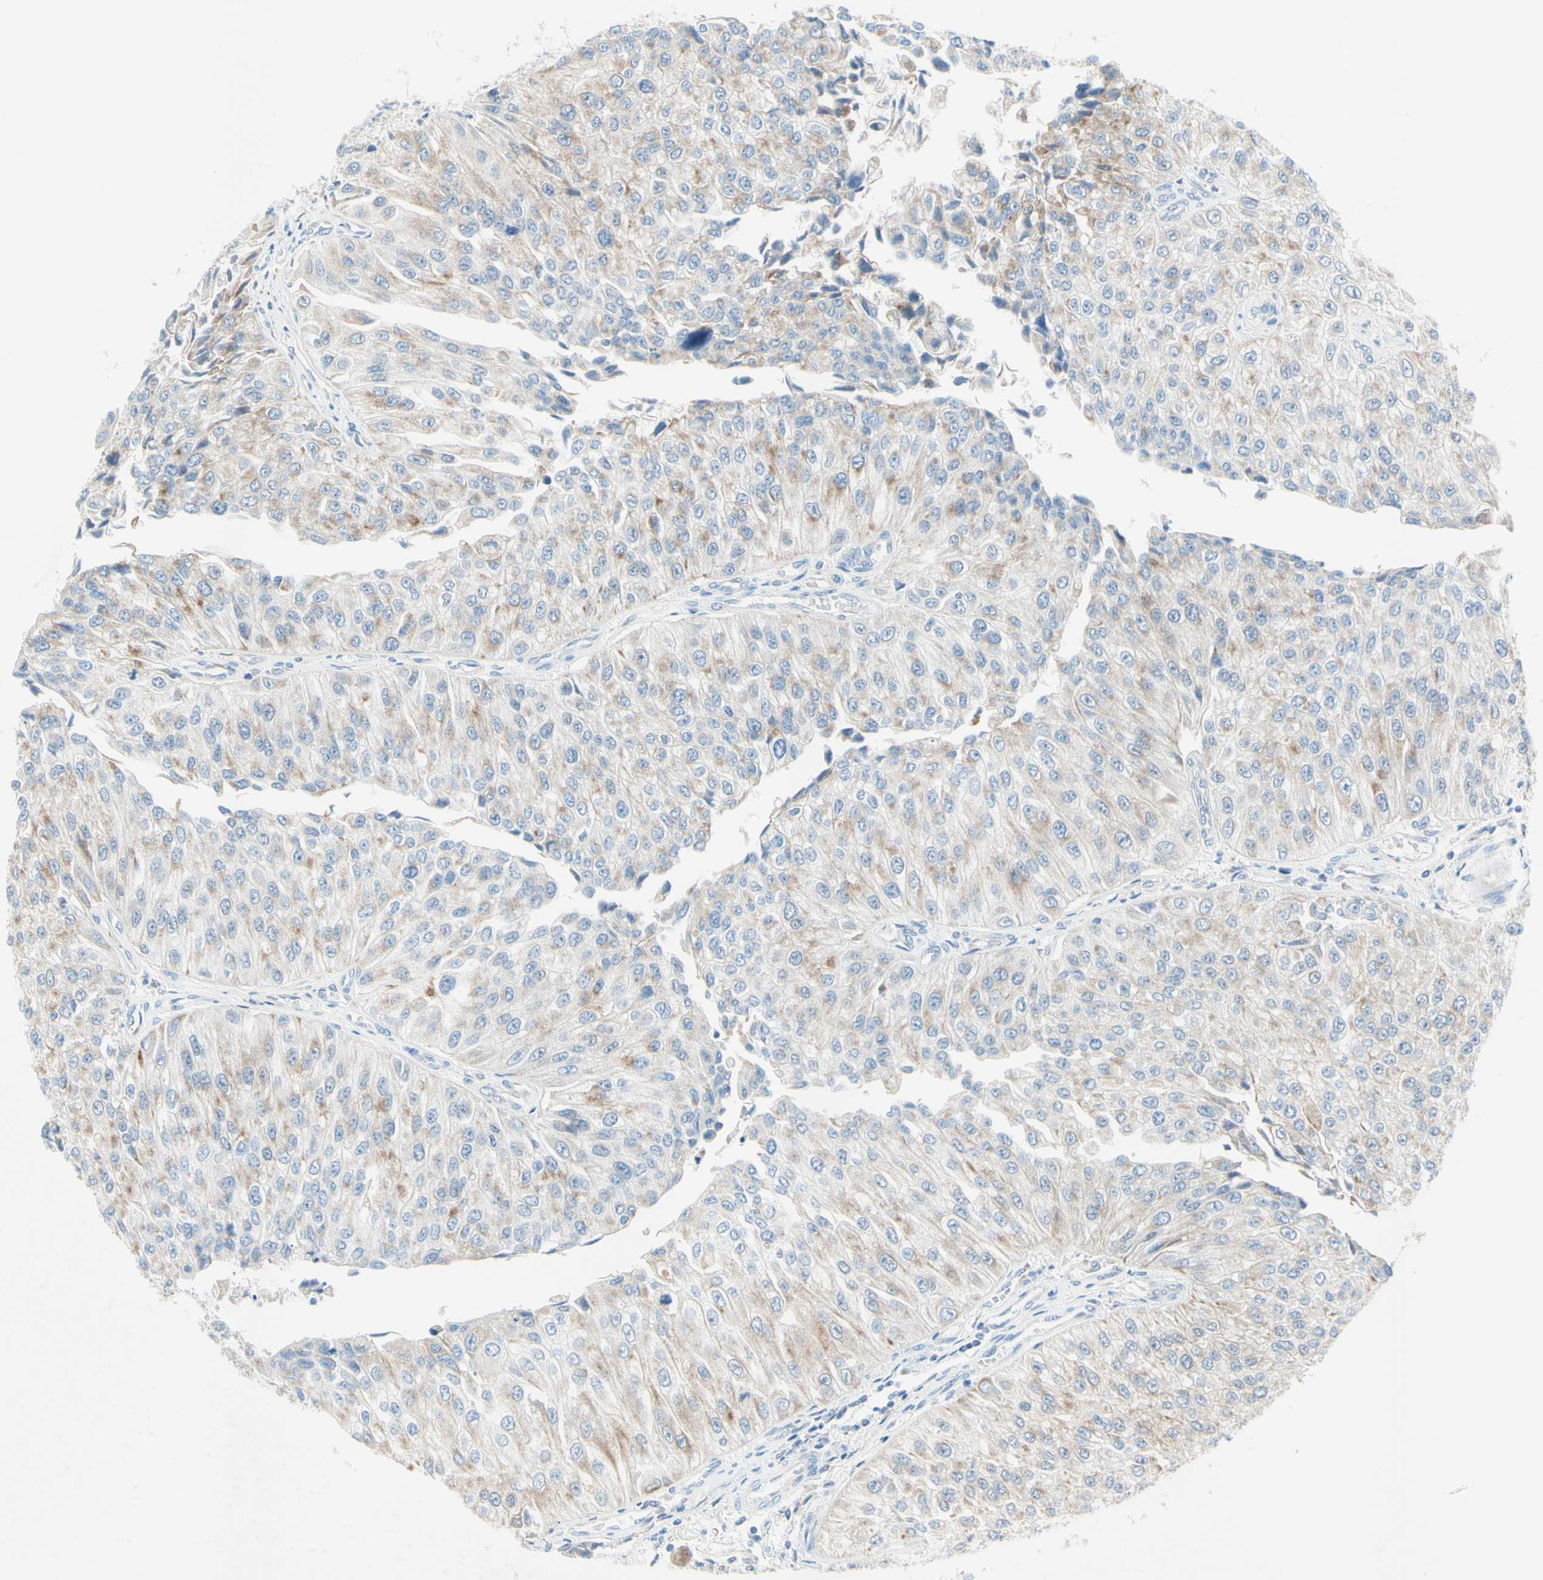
{"staining": {"intensity": "weak", "quantity": "25%-75%", "location": "cytoplasmic/membranous"}, "tissue": "urothelial cancer", "cell_type": "Tumor cells", "image_type": "cancer", "snomed": [{"axis": "morphology", "description": "Urothelial carcinoma, High grade"}, {"axis": "topography", "description": "Kidney"}, {"axis": "topography", "description": "Urinary bladder"}], "caption": "About 25%-75% of tumor cells in human urothelial carcinoma (high-grade) demonstrate weak cytoplasmic/membranous protein positivity as visualized by brown immunohistochemical staining.", "gene": "MFF", "patient": {"sex": "male", "age": 77}}